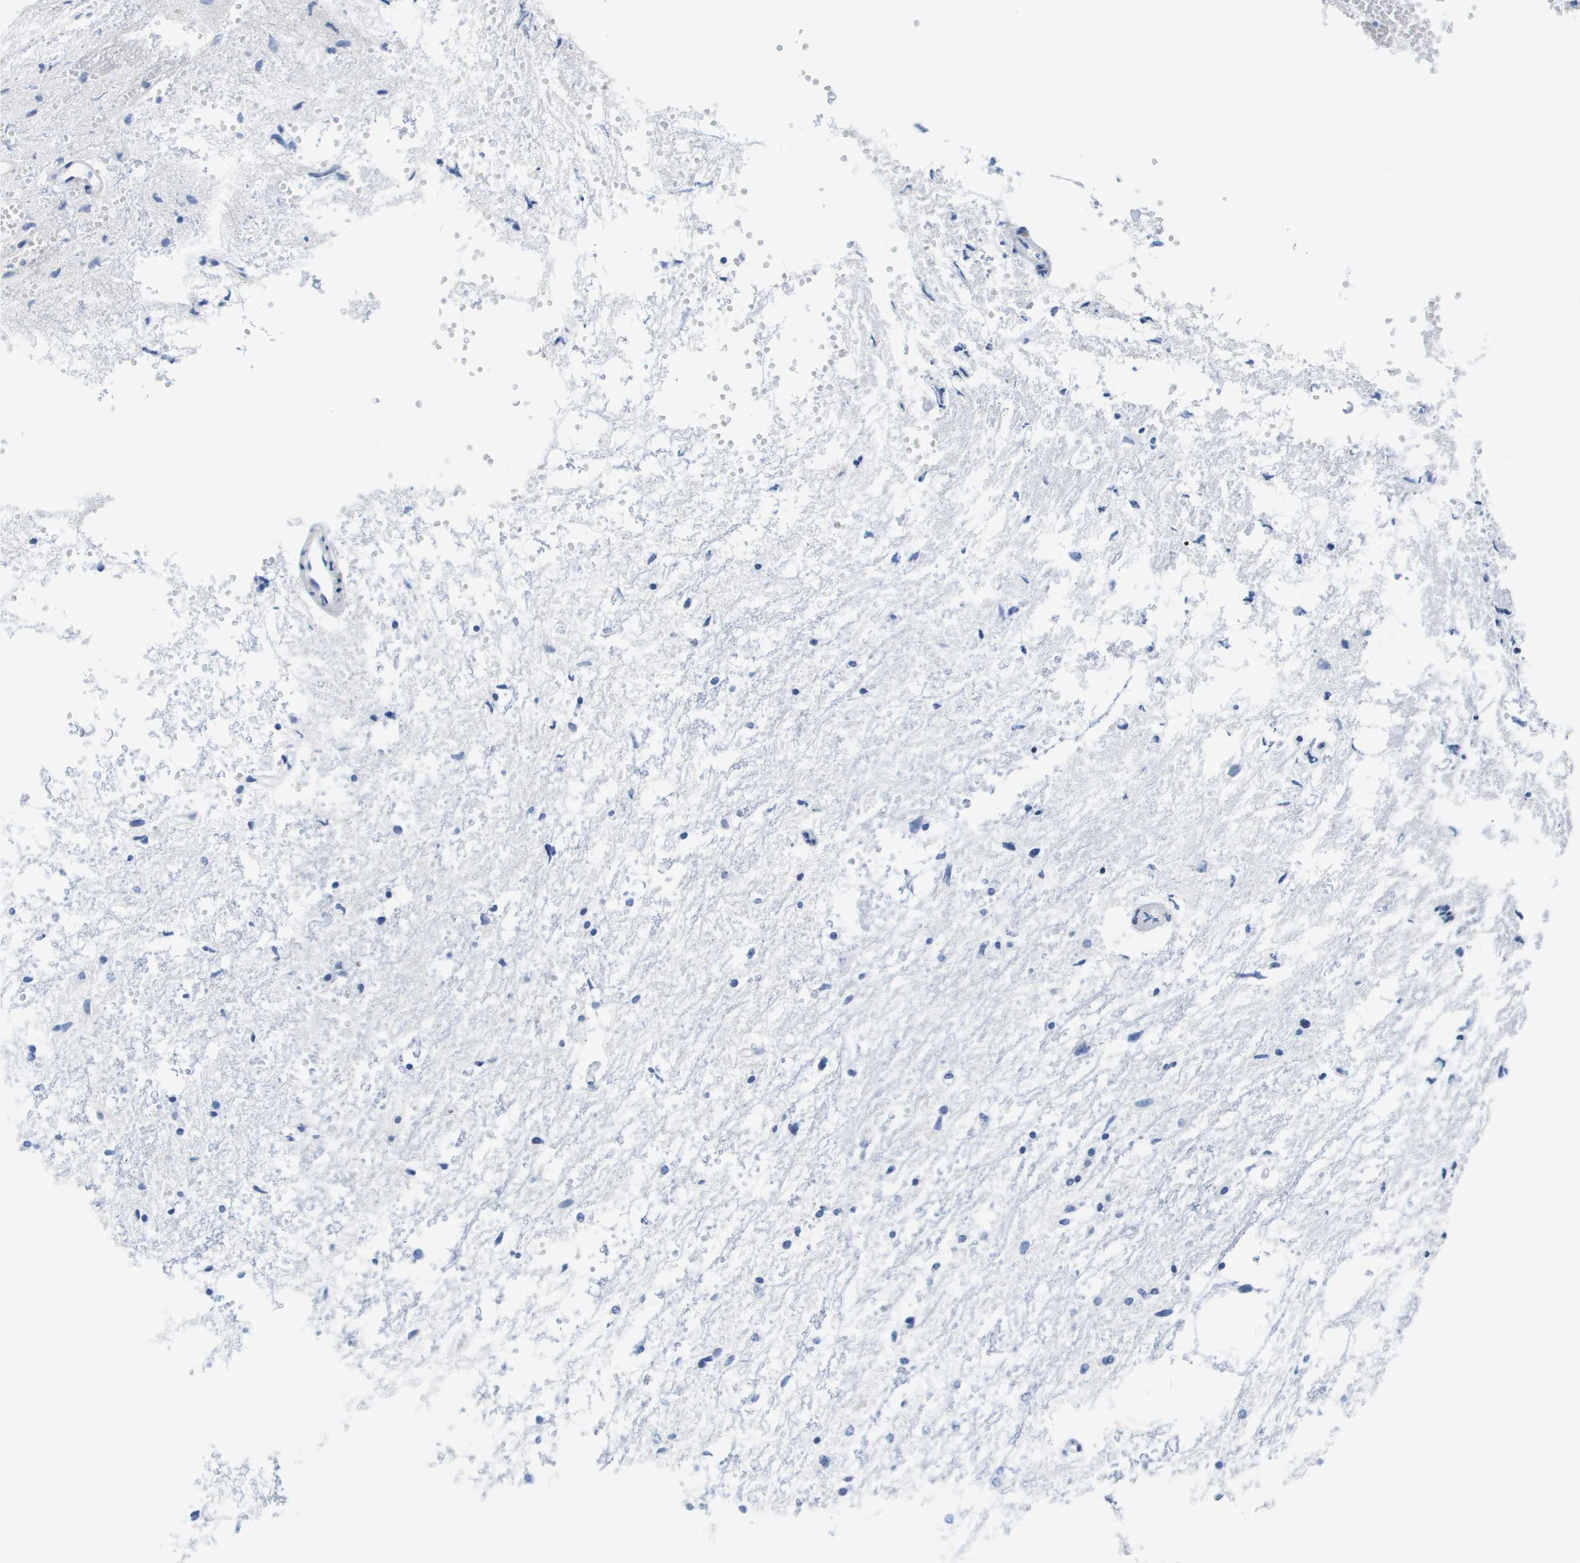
{"staining": {"intensity": "negative", "quantity": "none", "location": "none"}, "tissue": "glioma", "cell_type": "Tumor cells", "image_type": "cancer", "snomed": [{"axis": "morphology", "description": "Glioma, malignant, High grade"}, {"axis": "topography", "description": "Brain"}], "caption": "This is an immunohistochemistry (IHC) image of human glioma. There is no expression in tumor cells.", "gene": "APOA1", "patient": {"sex": "male", "age": 71}}